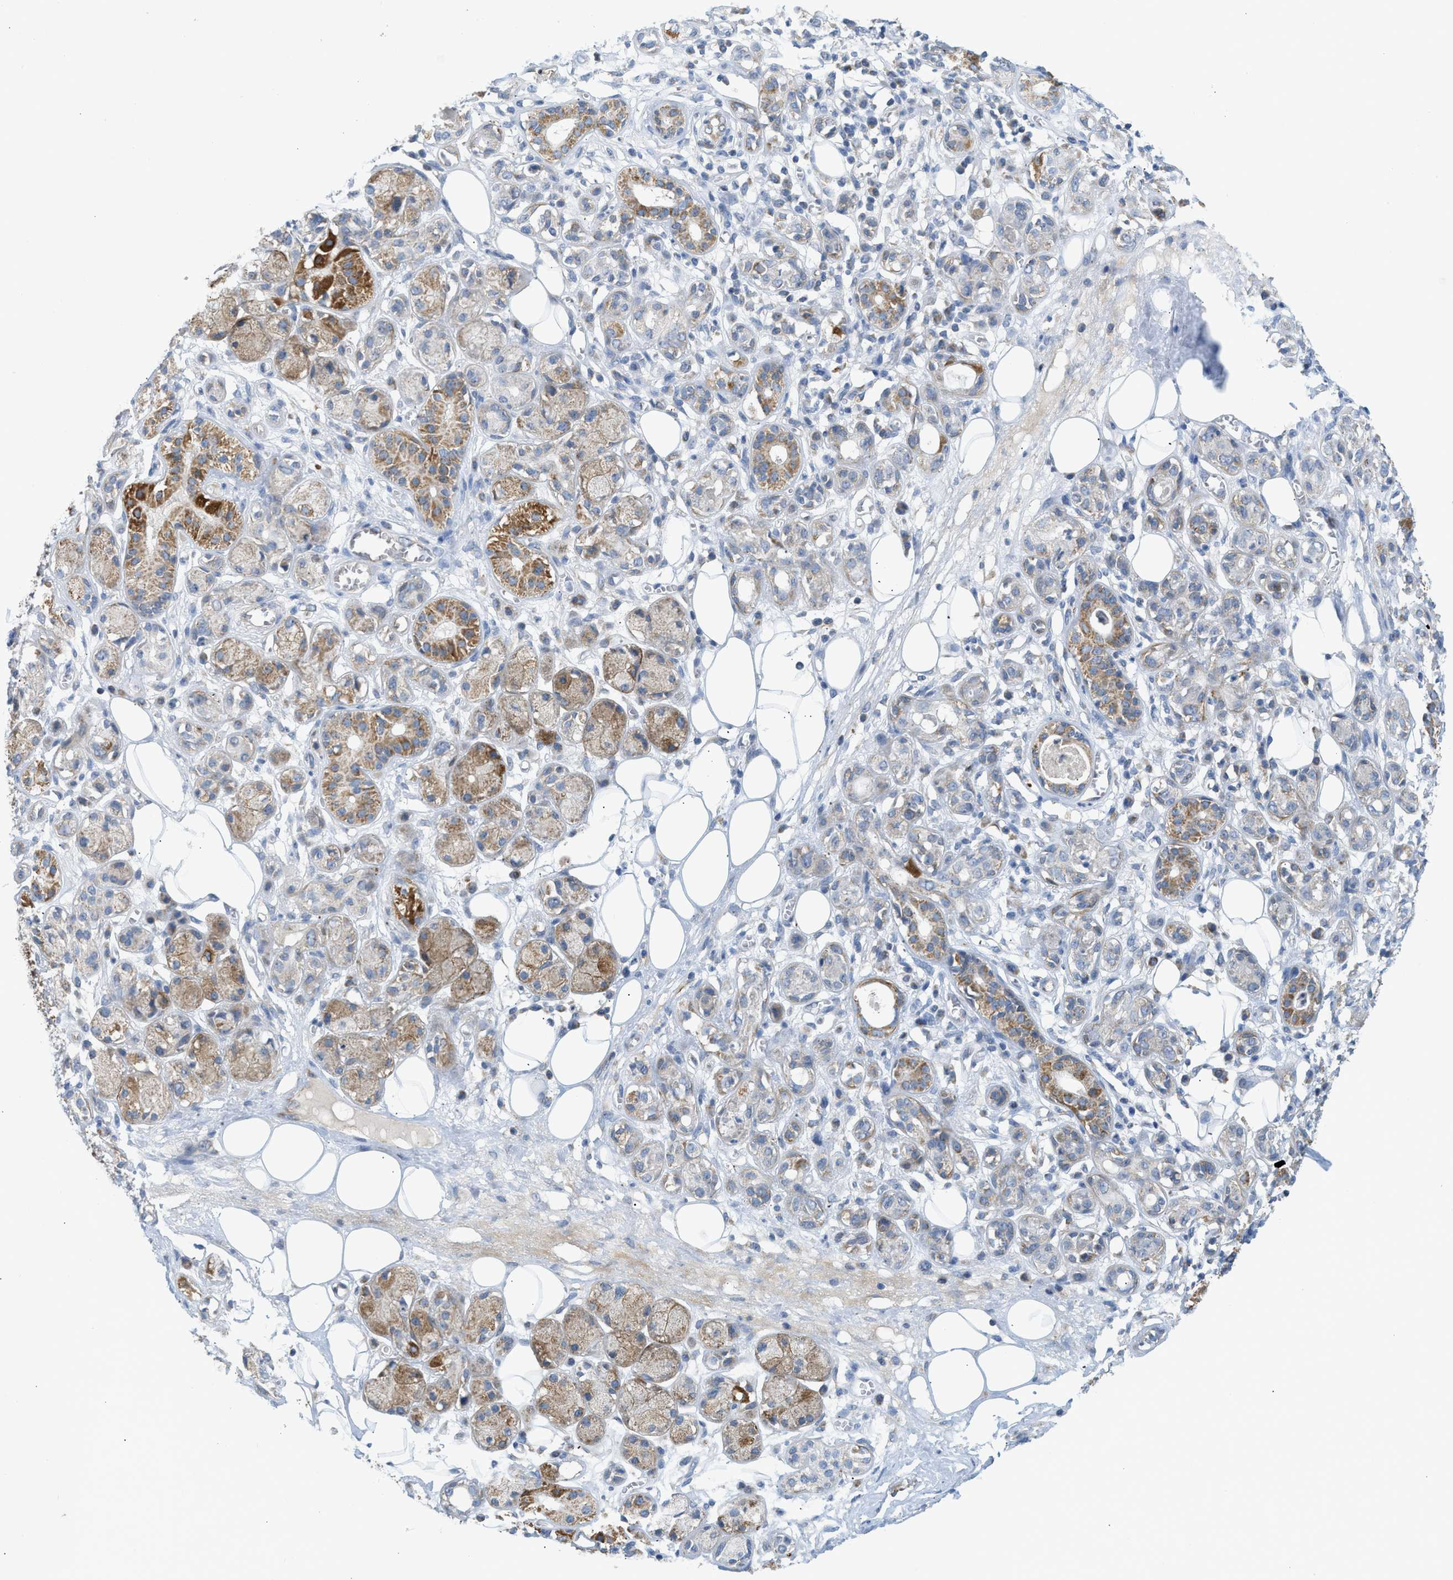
{"staining": {"intensity": "negative", "quantity": "none", "location": "none"}, "tissue": "adipose tissue", "cell_type": "Adipocytes", "image_type": "normal", "snomed": [{"axis": "morphology", "description": "Normal tissue, NOS"}, {"axis": "morphology", "description": "Inflammation, NOS"}, {"axis": "topography", "description": "Salivary gland"}, {"axis": "topography", "description": "Peripheral nerve tissue"}], "caption": "Image shows no protein expression in adipocytes of benign adipose tissue.", "gene": "GOT2", "patient": {"sex": "female", "age": 75}}